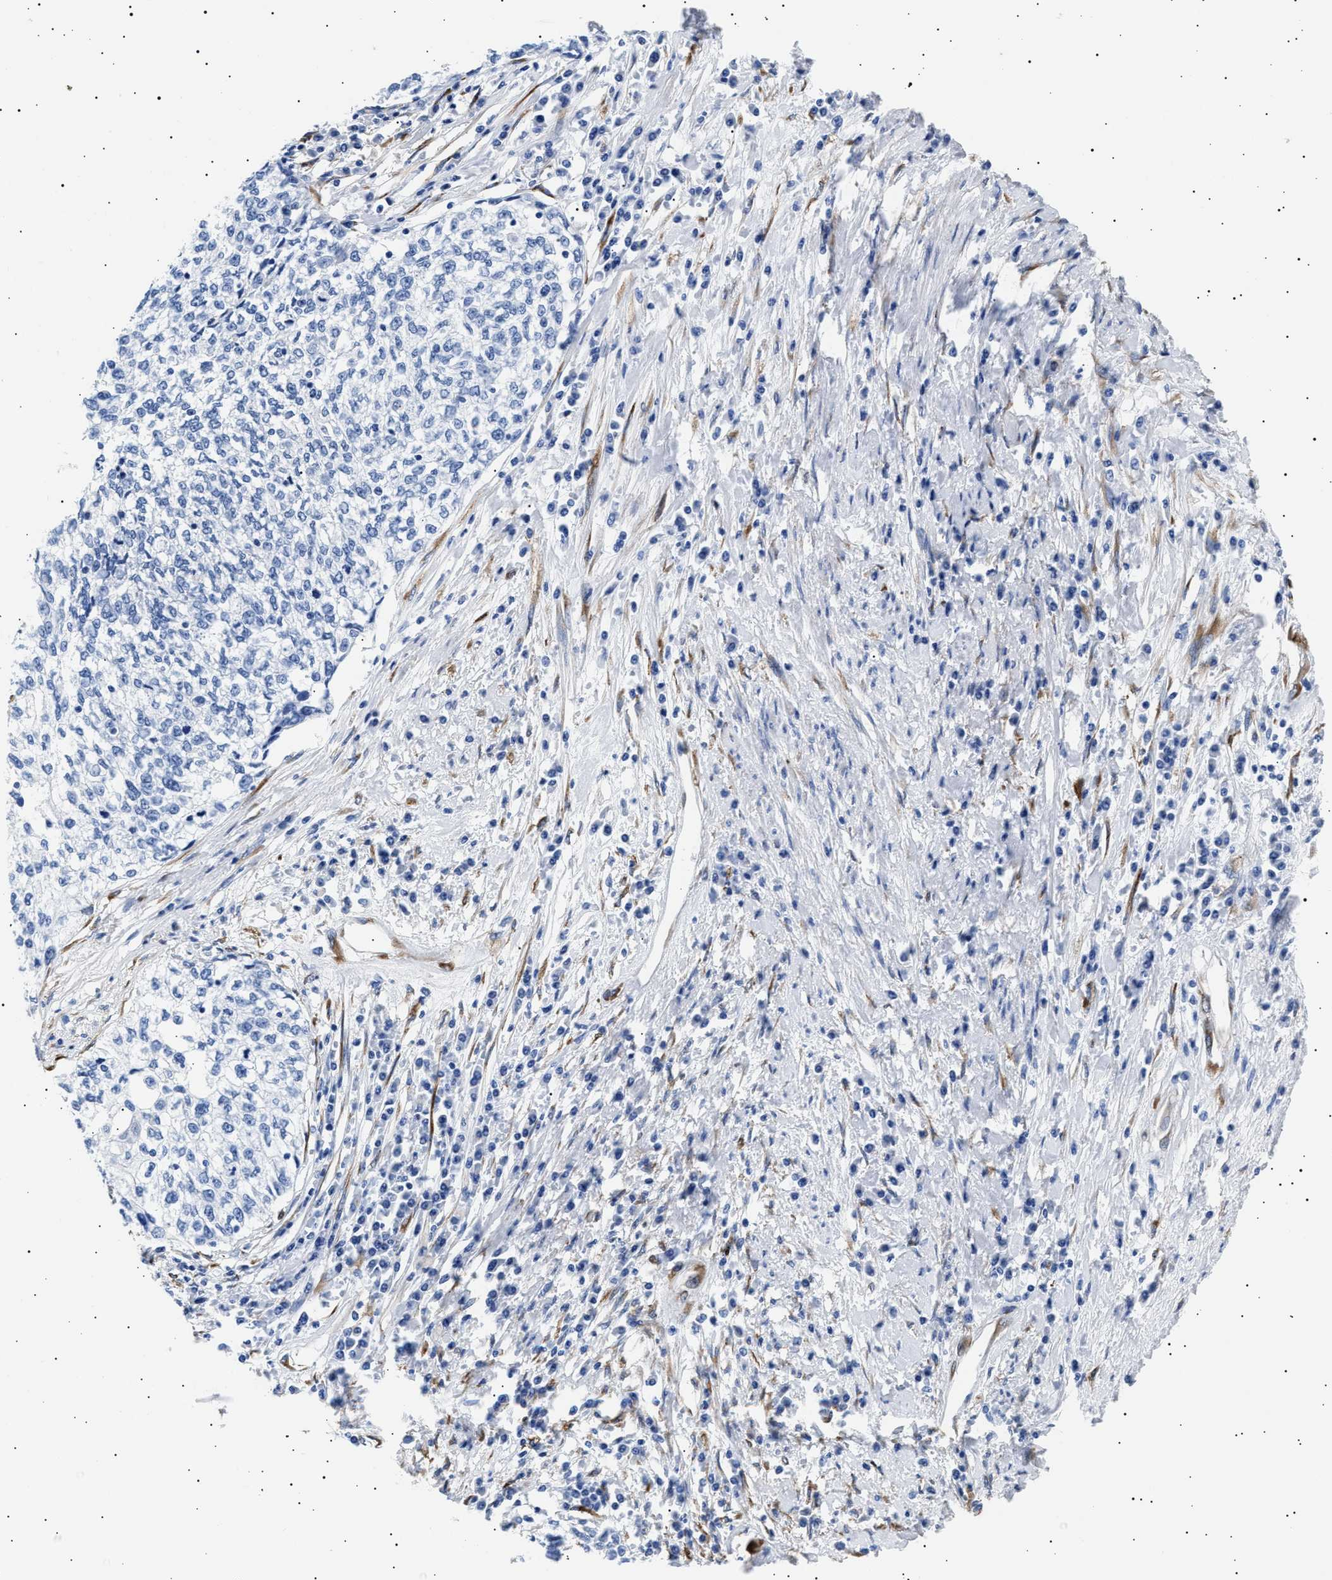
{"staining": {"intensity": "negative", "quantity": "none", "location": "none"}, "tissue": "cervical cancer", "cell_type": "Tumor cells", "image_type": "cancer", "snomed": [{"axis": "morphology", "description": "Squamous cell carcinoma, NOS"}, {"axis": "topography", "description": "Cervix"}], "caption": "This is a micrograph of immunohistochemistry staining of cervical cancer, which shows no positivity in tumor cells.", "gene": "HEMGN", "patient": {"sex": "female", "age": 57}}